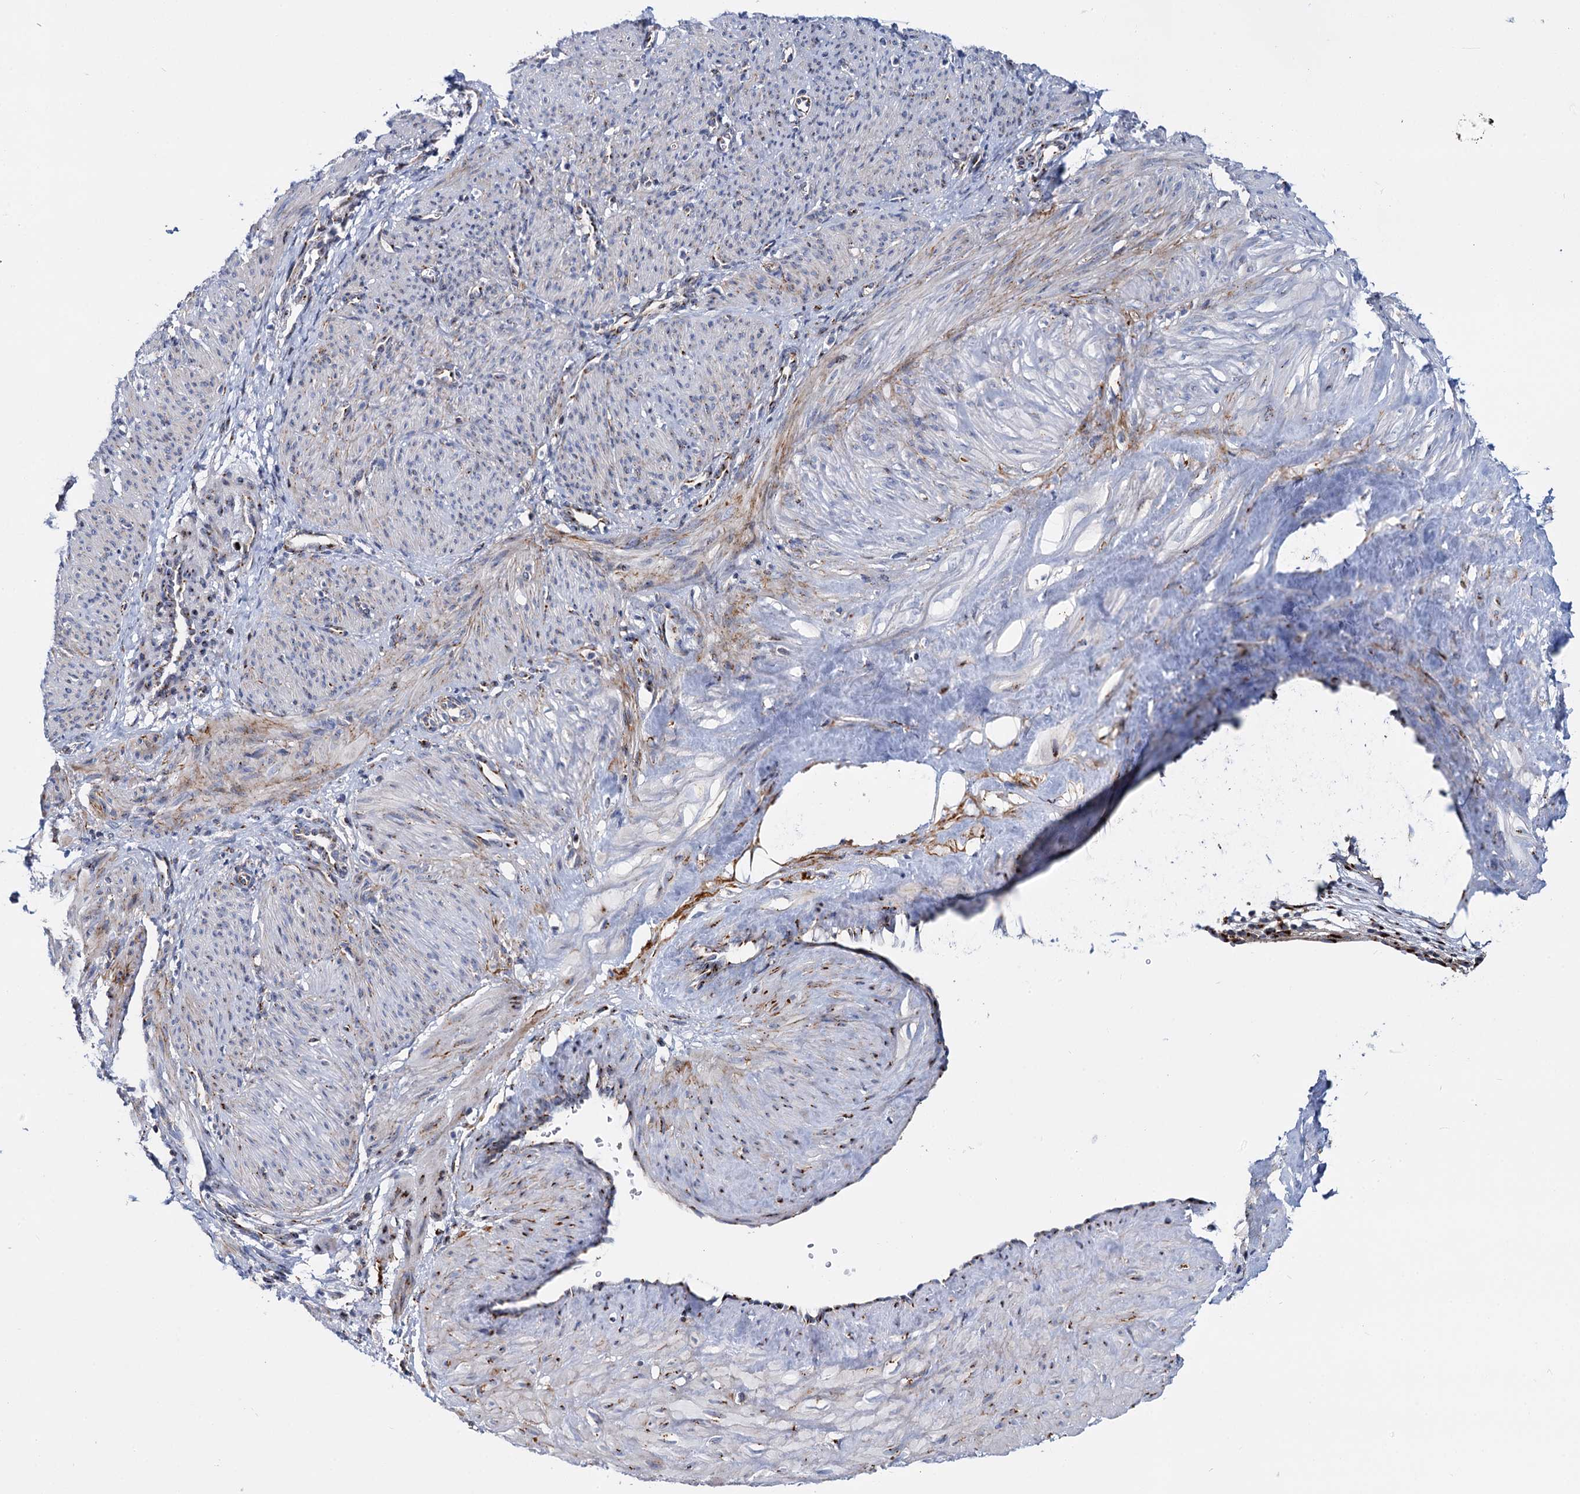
{"staining": {"intensity": "moderate", "quantity": "<25%", "location": "cytoplasmic/membranous"}, "tissue": "smooth muscle", "cell_type": "Smooth muscle cells", "image_type": "normal", "snomed": [{"axis": "morphology", "description": "Normal tissue, NOS"}, {"axis": "topography", "description": "Endometrium"}], "caption": "The micrograph demonstrates immunohistochemical staining of normal smooth muscle. There is moderate cytoplasmic/membranous expression is seen in about <25% of smooth muscle cells.", "gene": "SUPT20H", "patient": {"sex": "female", "age": 33}}